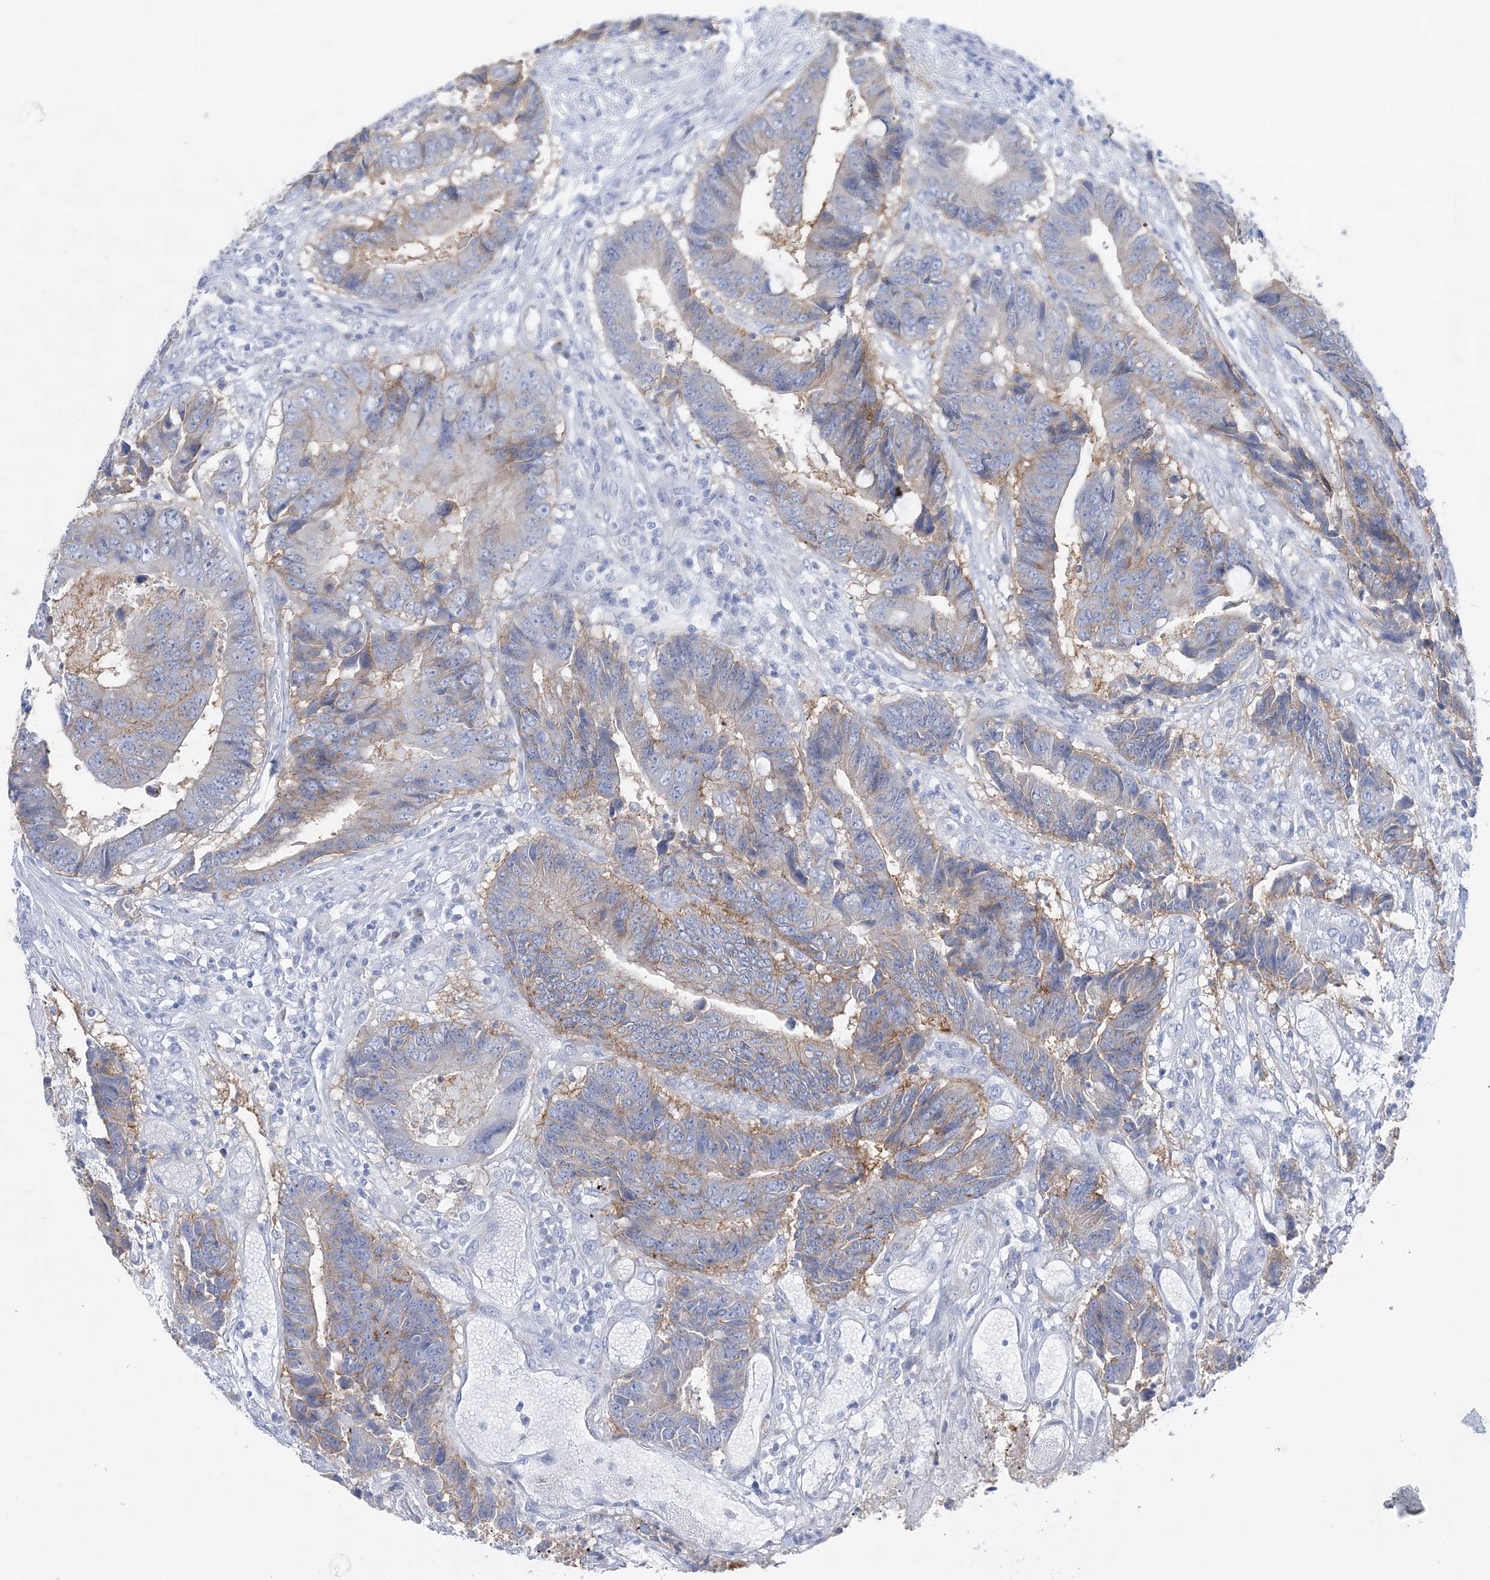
{"staining": {"intensity": "moderate", "quantity": "25%-75%", "location": "cytoplasmic/membranous"}, "tissue": "colorectal cancer", "cell_type": "Tumor cells", "image_type": "cancer", "snomed": [{"axis": "morphology", "description": "Adenocarcinoma, NOS"}, {"axis": "topography", "description": "Rectum"}], "caption": "Protein expression by IHC shows moderate cytoplasmic/membranous expression in approximately 25%-75% of tumor cells in colorectal cancer (adenocarcinoma).", "gene": "SLC5A6", "patient": {"sex": "male", "age": 84}}